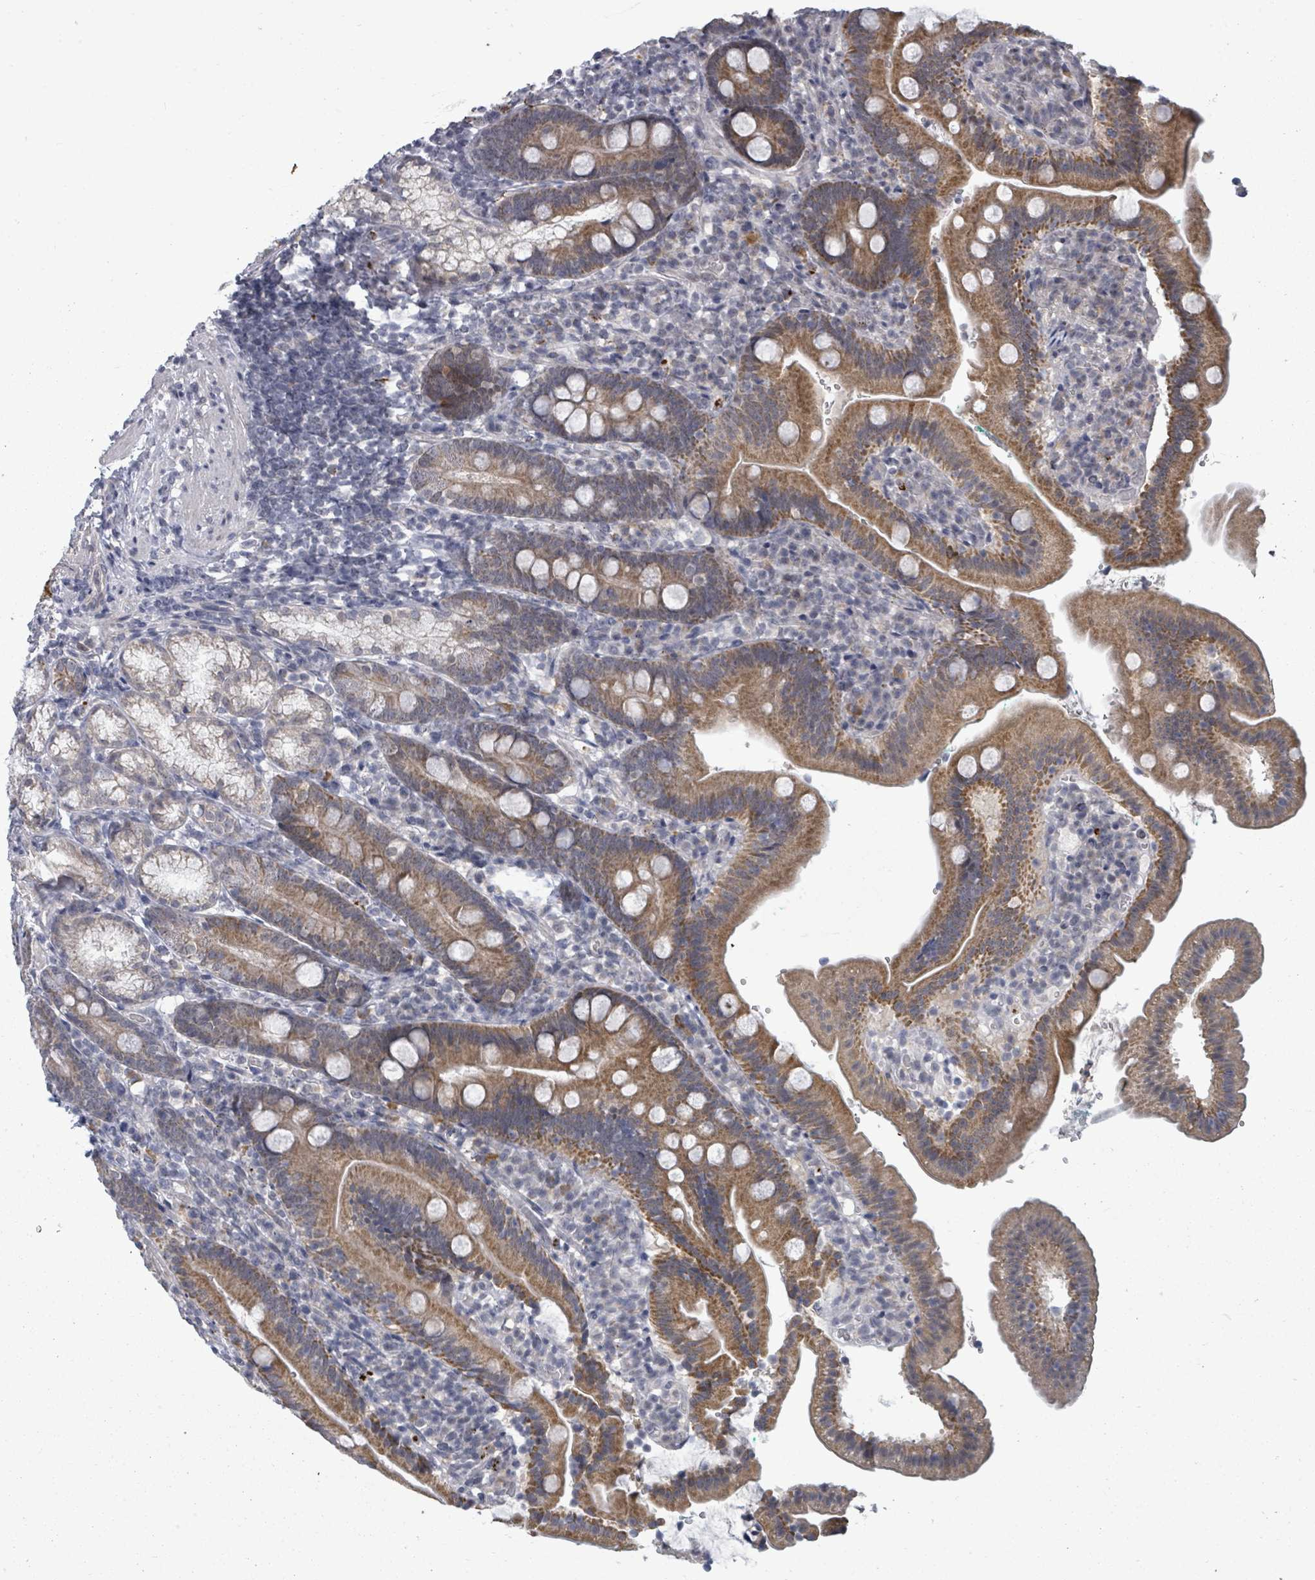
{"staining": {"intensity": "moderate", "quantity": ">75%", "location": "cytoplasmic/membranous"}, "tissue": "duodenum", "cell_type": "Glandular cells", "image_type": "normal", "snomed": [{"axis": "morphology", "description": "Normal tissue, NOS"}, {"axis": "topography", "description": "Duodenum"}], "caption": "A brown stain highlights moderate cytoplasmic/membranous positivity of a protein in glandular cells of benign human duodenum. (brown staining indicates protein expression, while blue staining denotes nuclei).", "gene": "ASB12", "patient": {"sex": "female", "age": 67}}